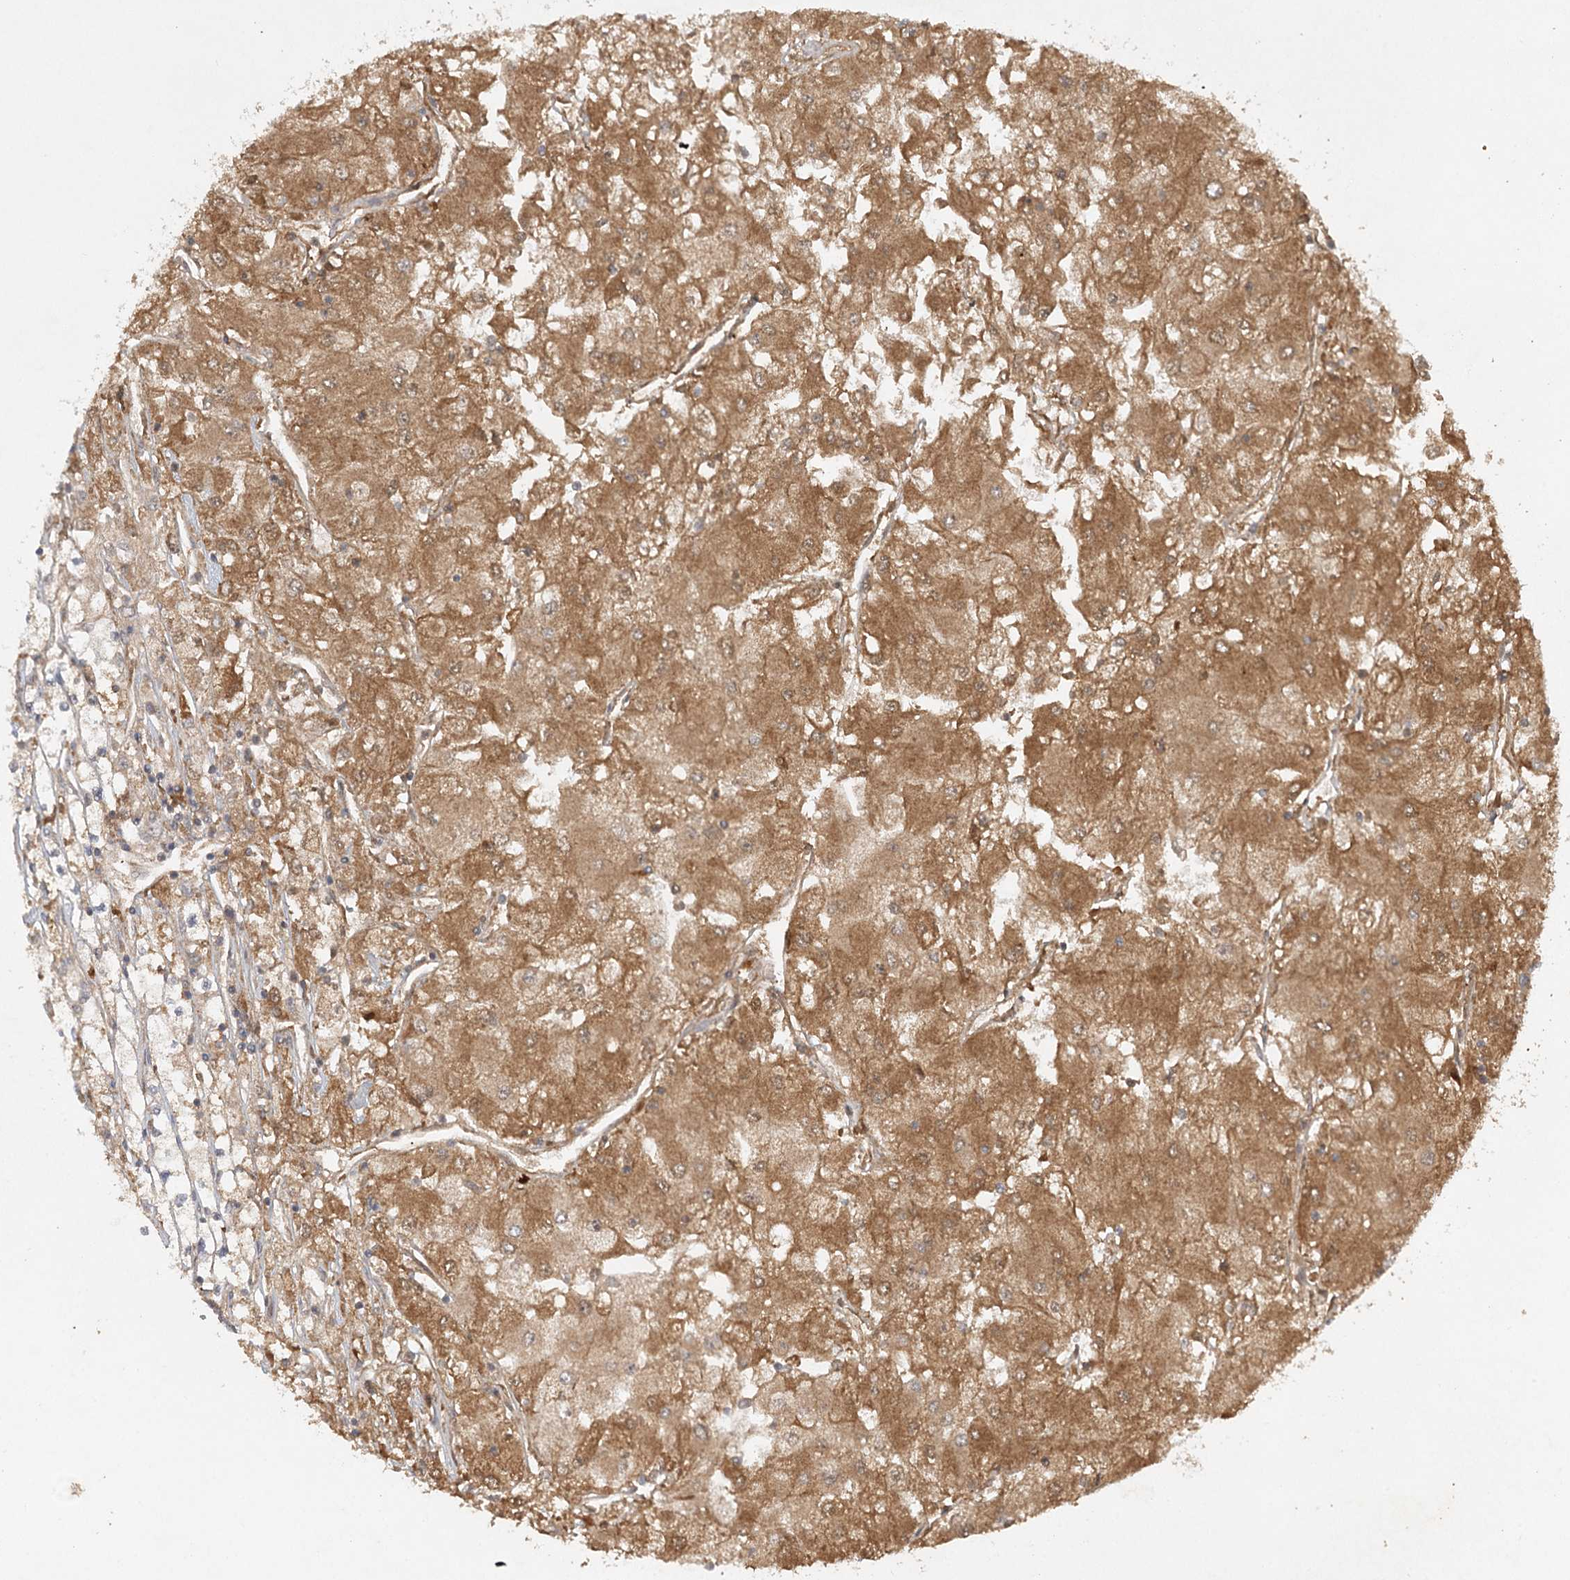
{"staining": {"intensity": "moderate", "quantity": ">75%", "location": "cytoplasmic/membranous"}, "tissue": "renal cancer", "cell_type": "Tumor cells", "image_type": "cancer", "snomed": [{"axis": "morphology", "description": "Adenocarcinoma, NOS"}, {"axis": "topography", "description": "Kidney"}], "caption": "Tumor cells display moderate cytoplasmic/membranous expression in about >75% of cells in adenocarcinoma (renal).", "gene": "ARL13A", "patient": {"sex": "male", "age": 80}}